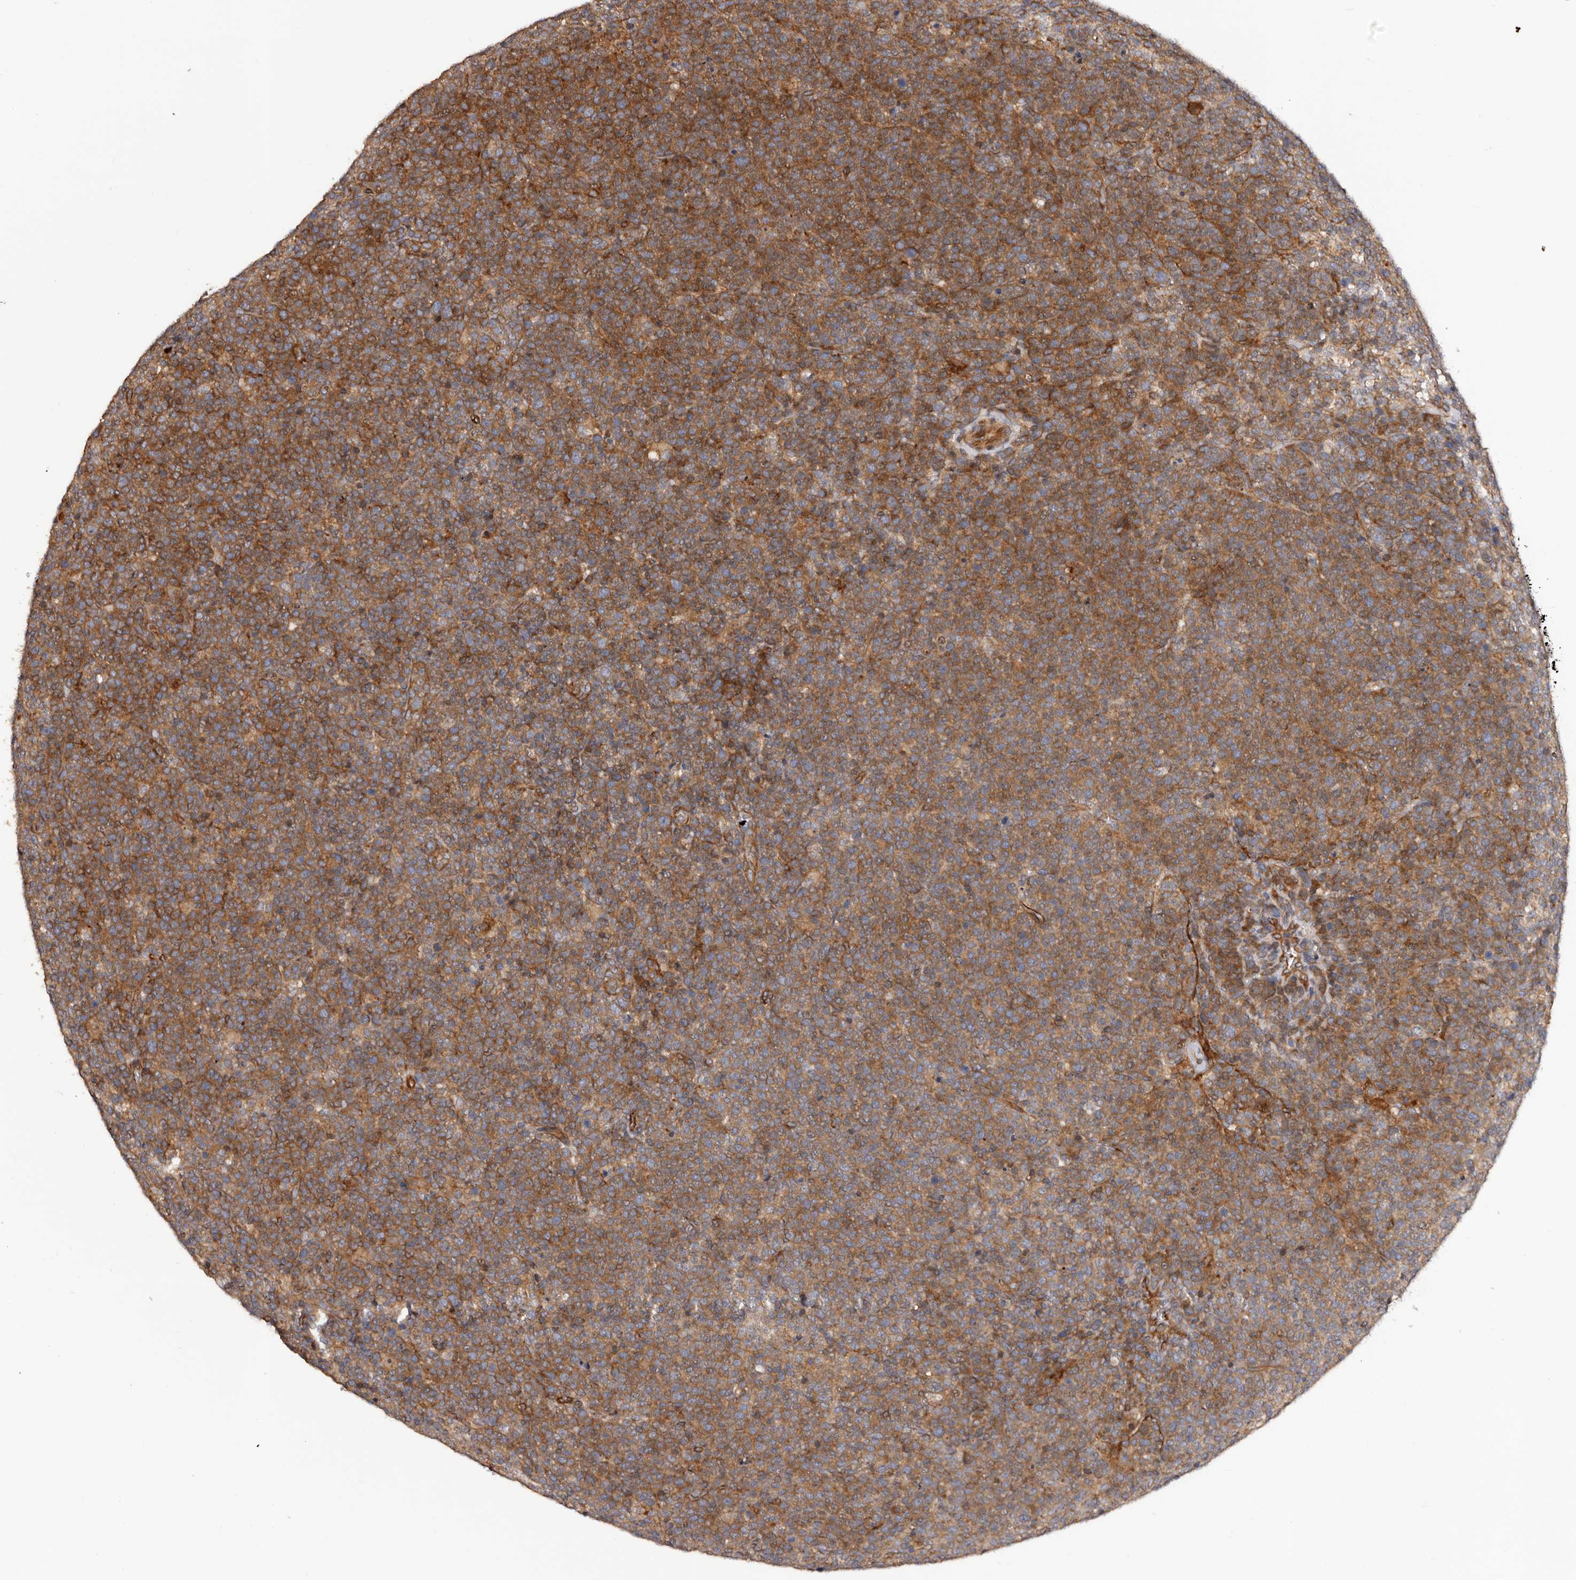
{"staining": {"intensity": "moderate", "quantity": ">75%", "location": "cytoplasmic/membranous"}, "tissue": "lymphoma", "cell_type": "Tumor cells", "image_type": "cancer", "snomed": [{"axis": "morphology", "description": "Malignant lymphoma, non-Hodgkin's type, High grade"}, {"axis": "topography", "description": "Lymph node"}], "caption": "Malignant lymphoma, non-Hodgkin's type (high-grade) tissue shows moderate cytoplasmic/membranous expression in approximately >75% of tumor cells, visualized by immunohistochemistry.", "gene": "GTPBP1", "patient": {"sex": "male", "age": 61}}